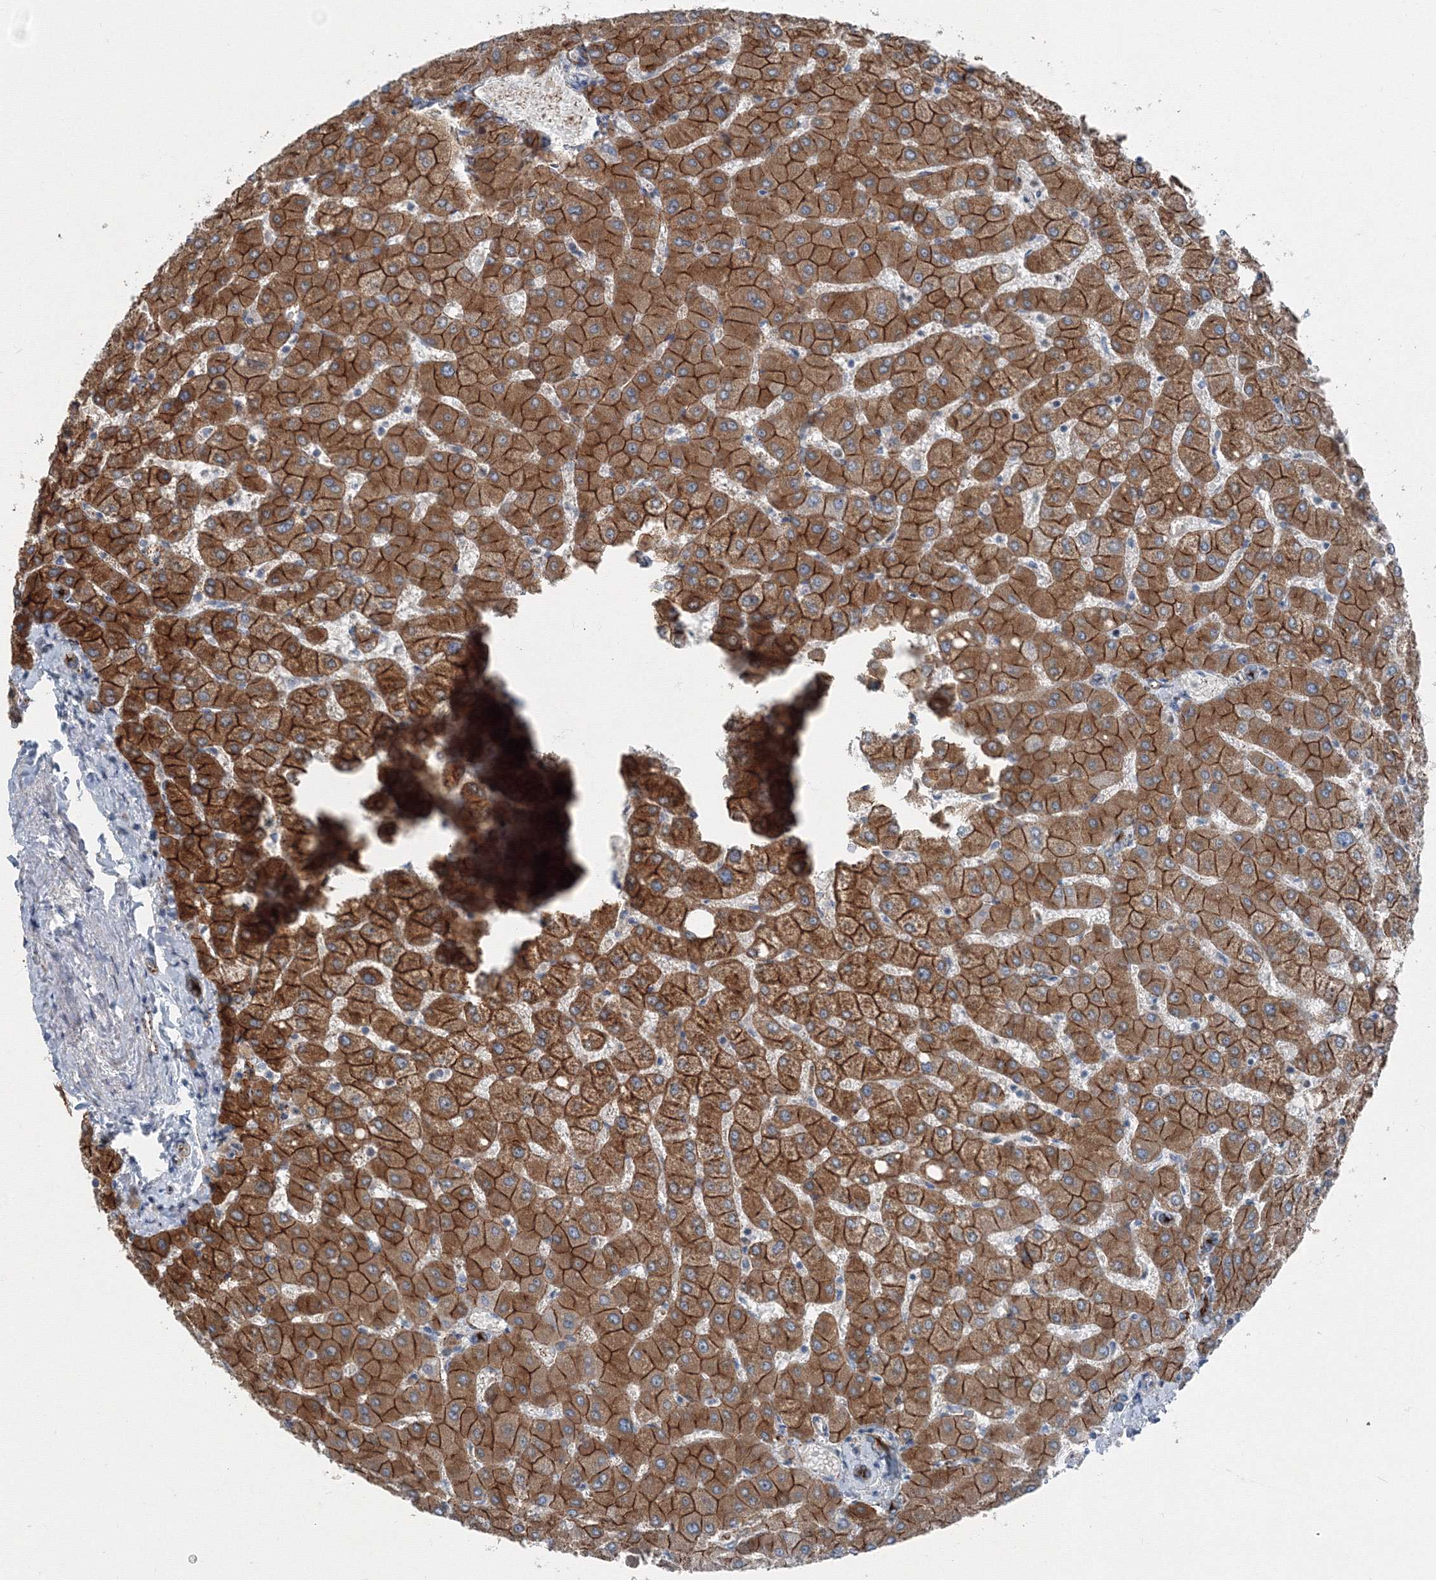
{"staining": {"intensity": "strong", "quantity": "25%-75%", "location": "cytoplasmic/membranous"}, "tissue": "liver", "cell_type": "Cholangiocytes", "image_type": "normal", "snomed": [{"axis": "morphology", "description": "Normal tissue, NOS"}, {"axis": "topography", "description": "Liver"}], "caption": "Cholangiocytes show high levels of strong cytoplasmic/membranous staining in approximately 25%-75% of cells in unremarkable liver. The staining was performed using DAB, with brown indicating positive protein expression. Nuclei are stained blue with hematoxylin.", "gene": "AASDH", "patient": {"sex": "female", "age": 54}}